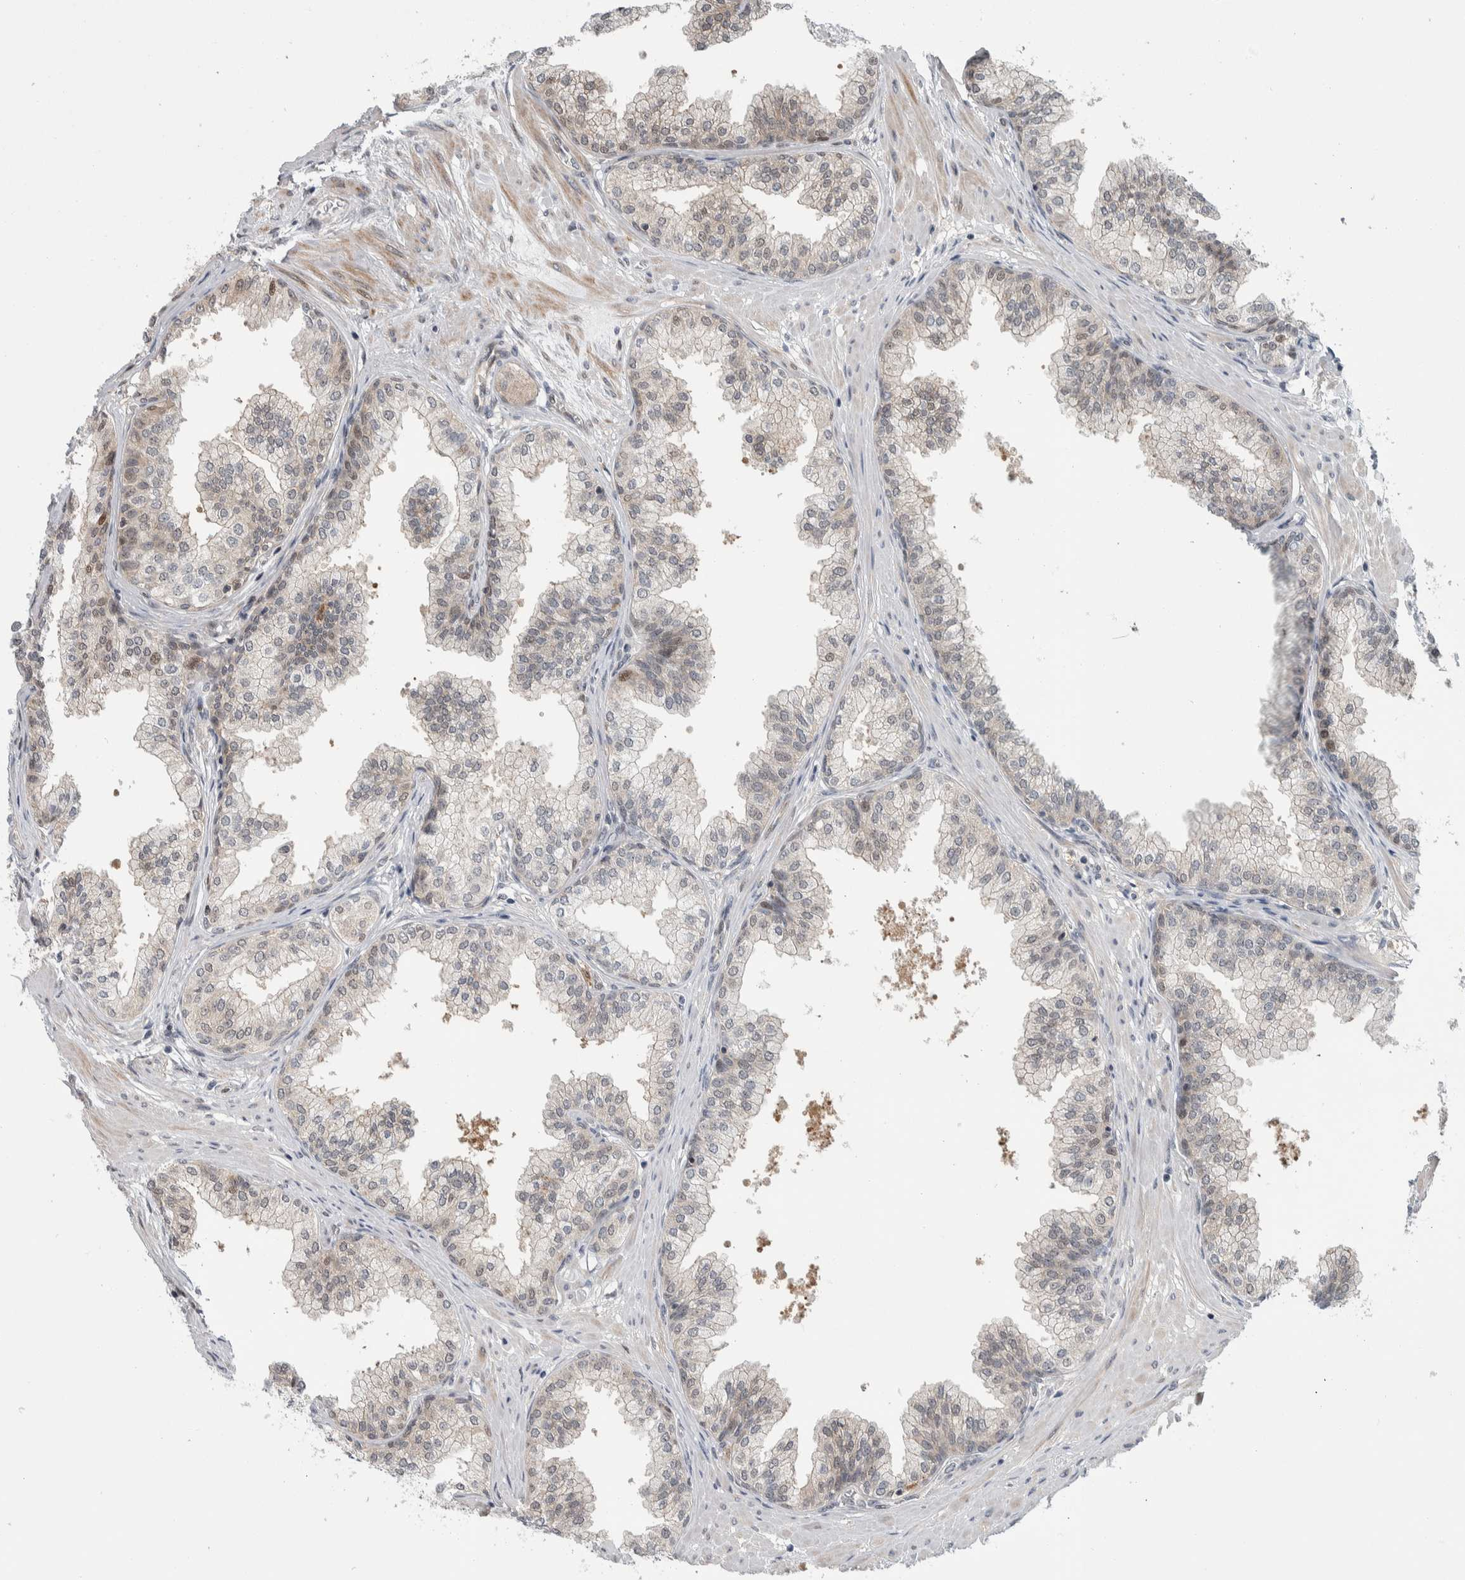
{"staining": {"intensity": "weak", "quantity": "25%-75%", "location": "cytoplasmic/membranous"}, "tissue": "prostate", "cell_type": "Glandular cells", "image_type": "normal", "snomed": [{"axis": "morphology", "description": "Normal tissue, NOS"}, {"axis": "morphology", "description": "Urothelial carcinoma, Low grade"}, {"axis": "topography", "description": "Urinary bladder"}, {"axis": "topography", "description": "Prostate"}], "caption": "Immunohistochemistry (IHC) histopathology image of benign prostate: prostate stained using immunohistochemistry (IHC) demonstrates low levels of weak protein expression localized specifically in the cytoplasmic/membranous of glandular cells, appearing as a cytoplasmic/membranous brown color.", "gene": "PTPA", "patient": {"sex": "male", "age": 60}}